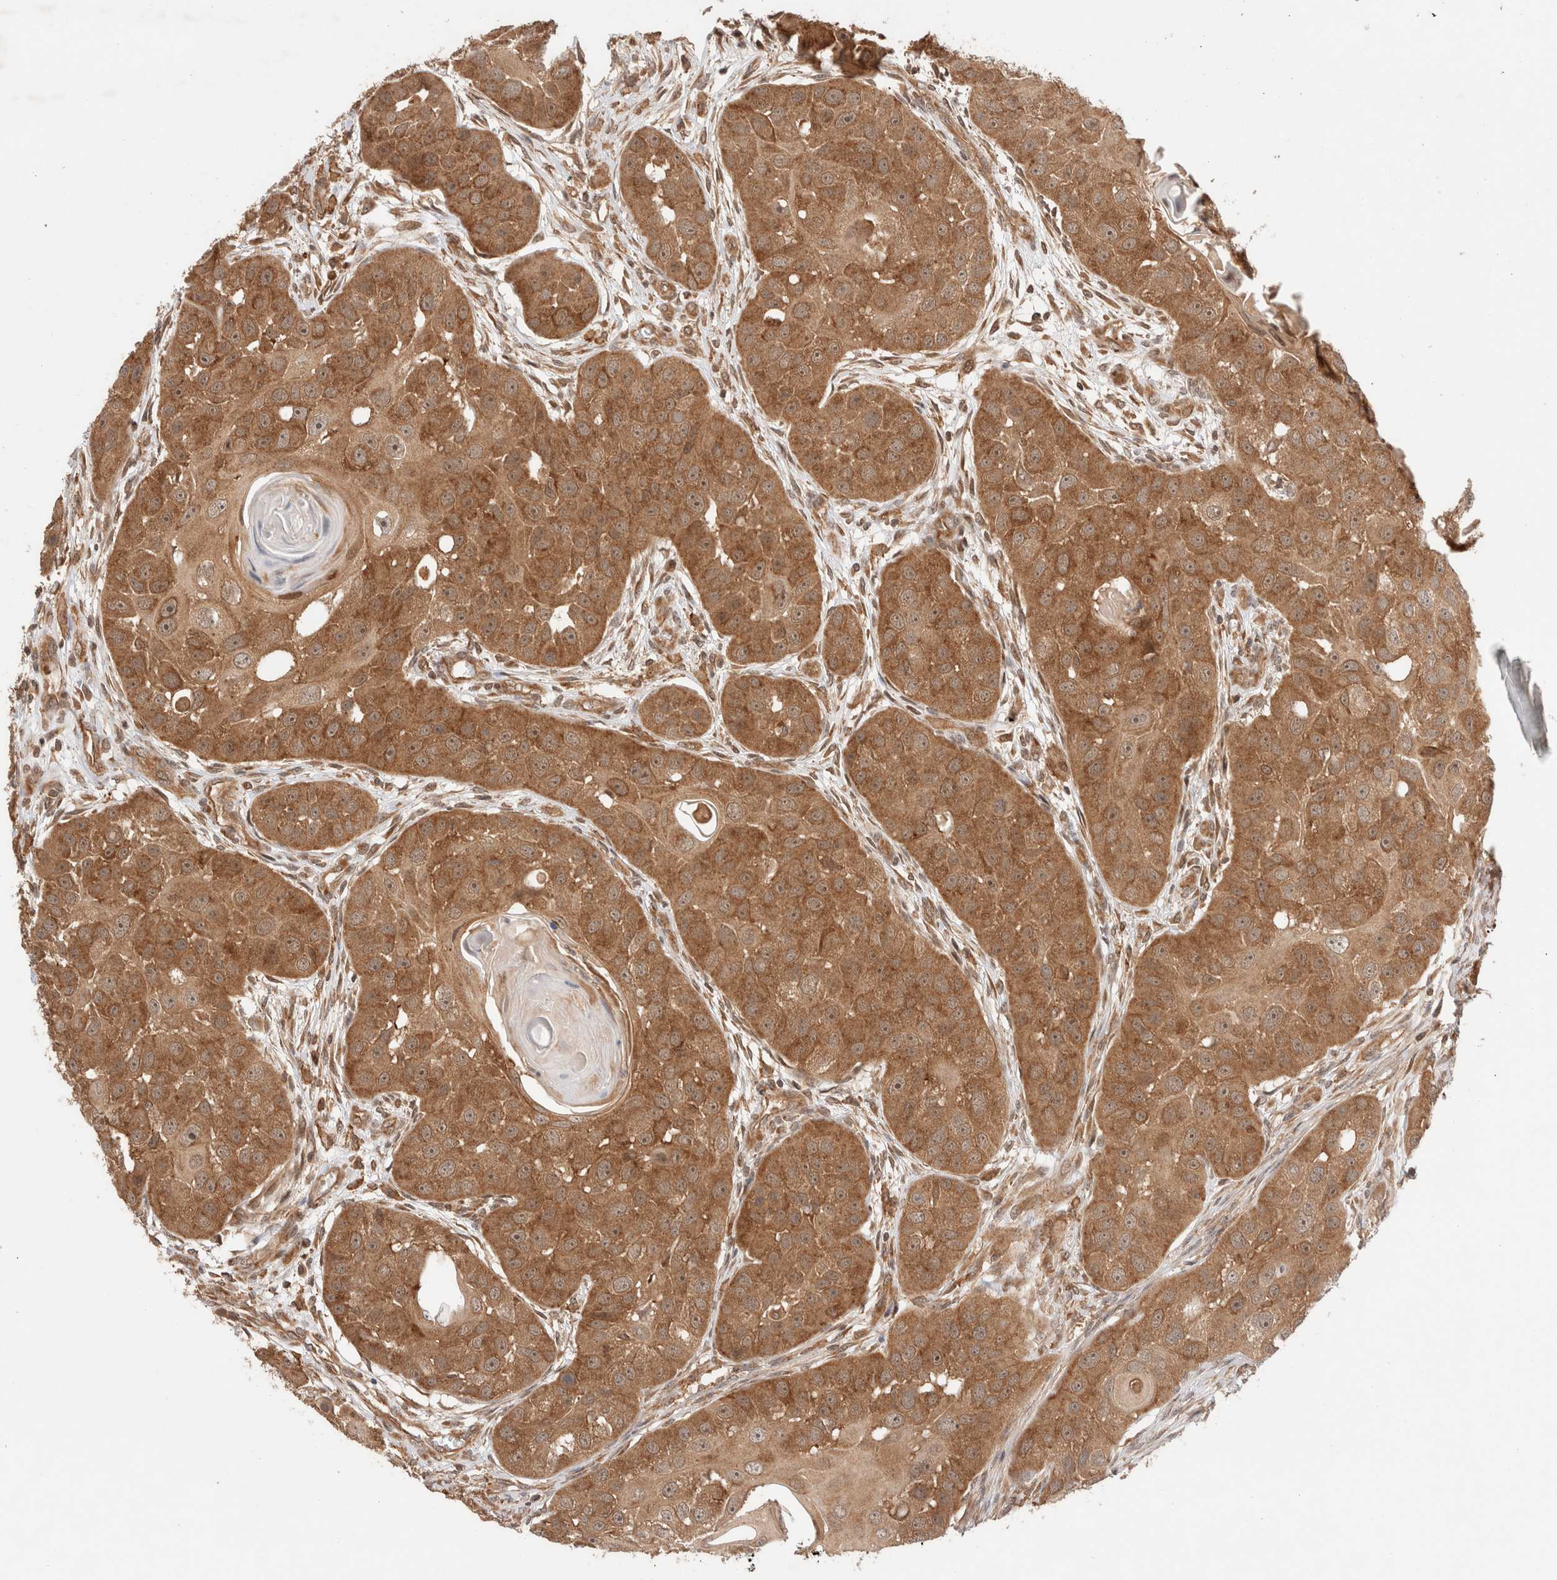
{"staining": {"intensity": "moderate", "quantity": ">75%", "location": "cytoplasmic/membranous"}, "tissue": "head and neck cancer", "cell_type": "Tumor cells", "image_type": "cancer", "snomed": [{"axis": "morphology", "description": "Normal tissue, NOS"}, {"axis": "morphology", "description": "Squamous cell carcinoma, NOS"}, {"axis": "topography", "description": "Skeletal muscle"}, {"axis": "topography", "description": "Head-Neck"}], "caption": "Head and neck squamous cell carcinoma was stained to show a protein in brown. There is medium levels of moderate cytoplasmic/membranous staining in approximately >75% of tumor cells.", "gene": "SIKE1", "patient": {"sex": "male", "age": 51}}